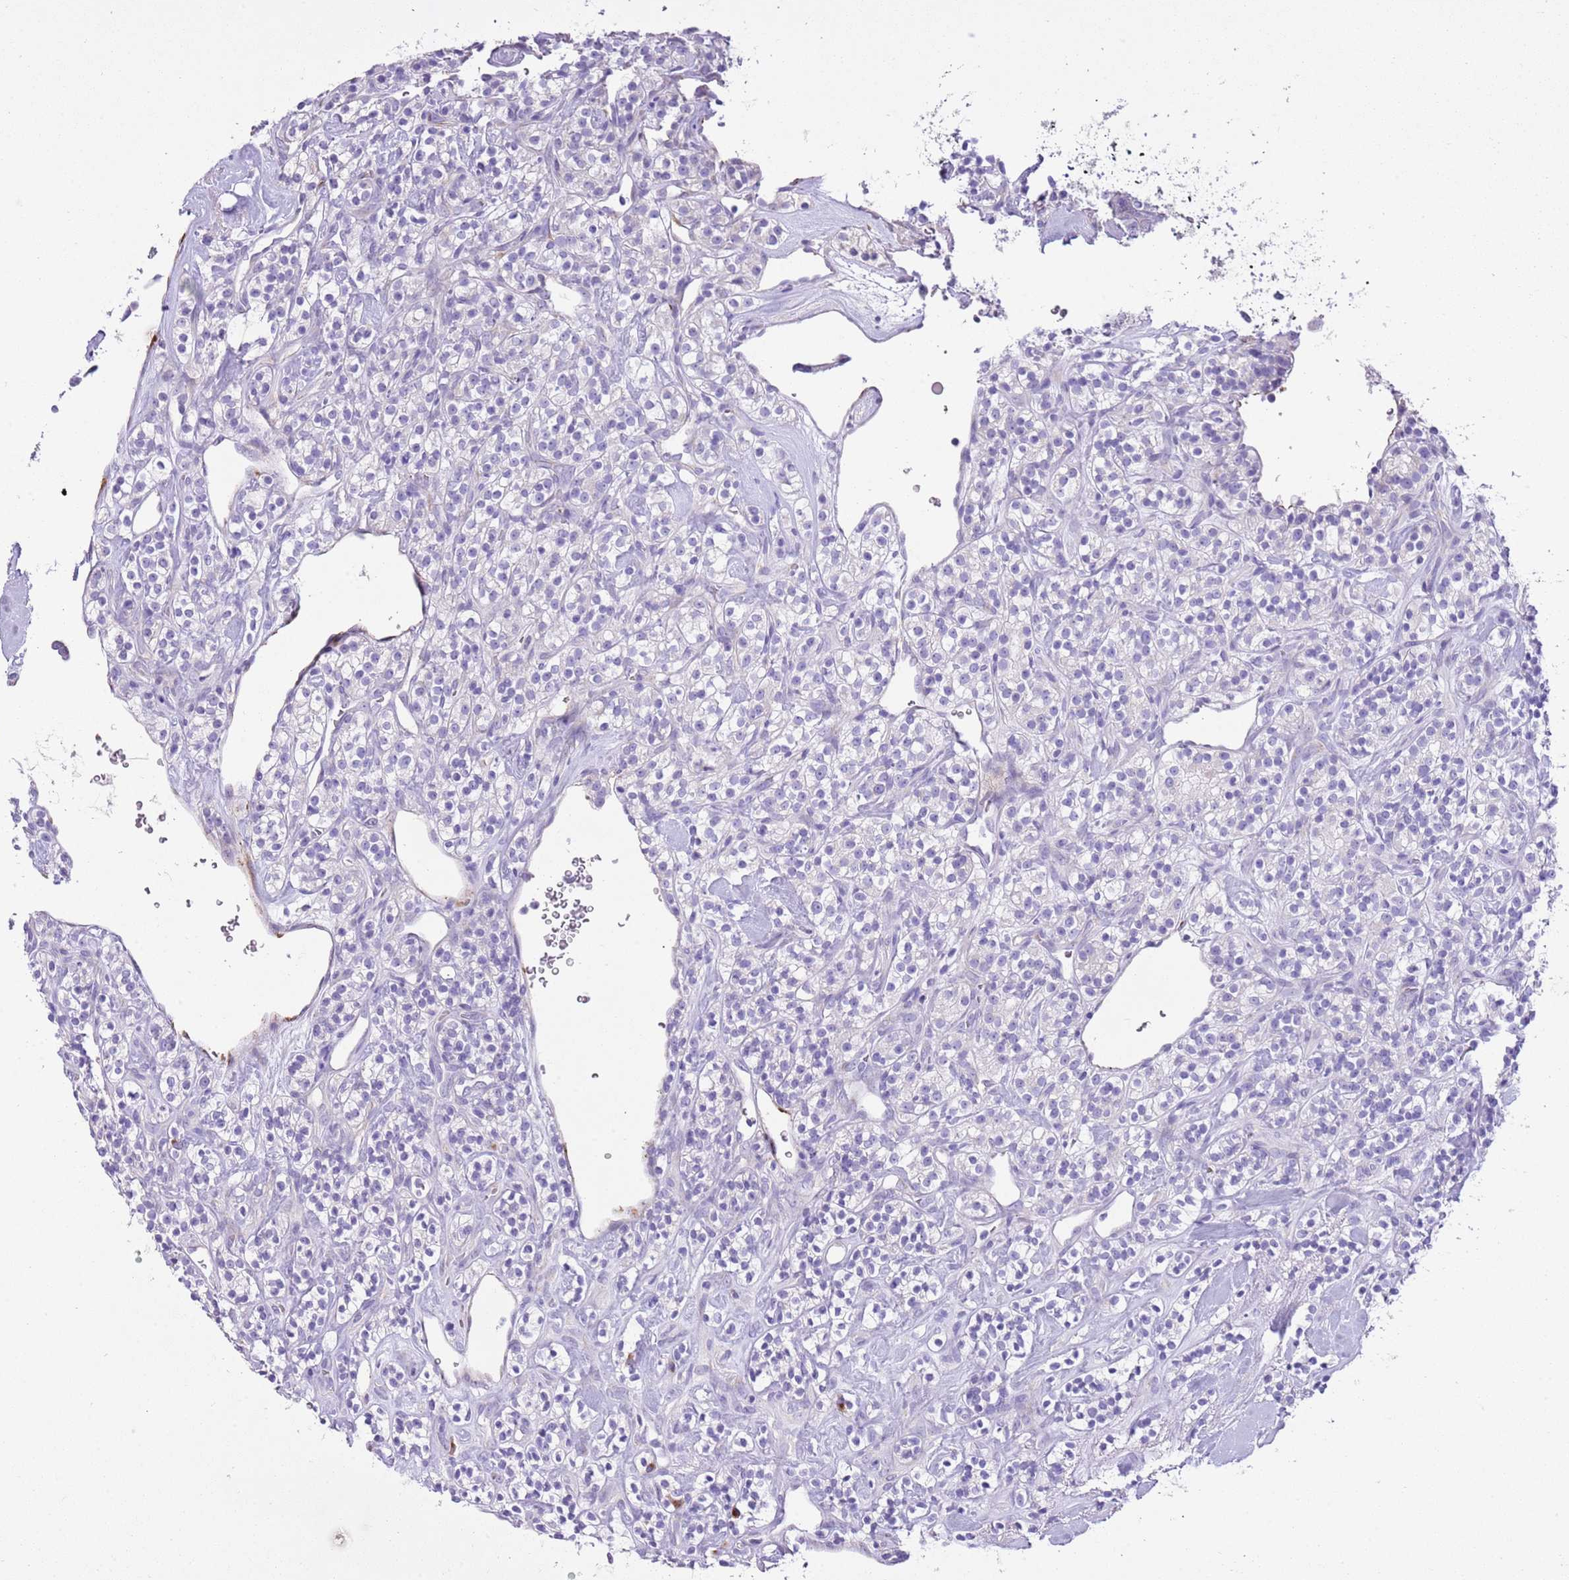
{"staining": {"intensity": "negative", "quantity": "none", "location": "none"}, "tissue": "renal cancer", "cell_type": "Tumor cells", "image_type": "cancer", "snomed": [{"axis": "morphology", "description": "Adenocarcinoma, NOS"}, {"axis": "topography", "description": "Kidney"}], "caption": "Tumor cells show no significant protein staining in renal adenocarcinoma. Nuclei are stained in blue.", "gene": "CLEC2A", "patient": {"sex": "male", "age": 77}}